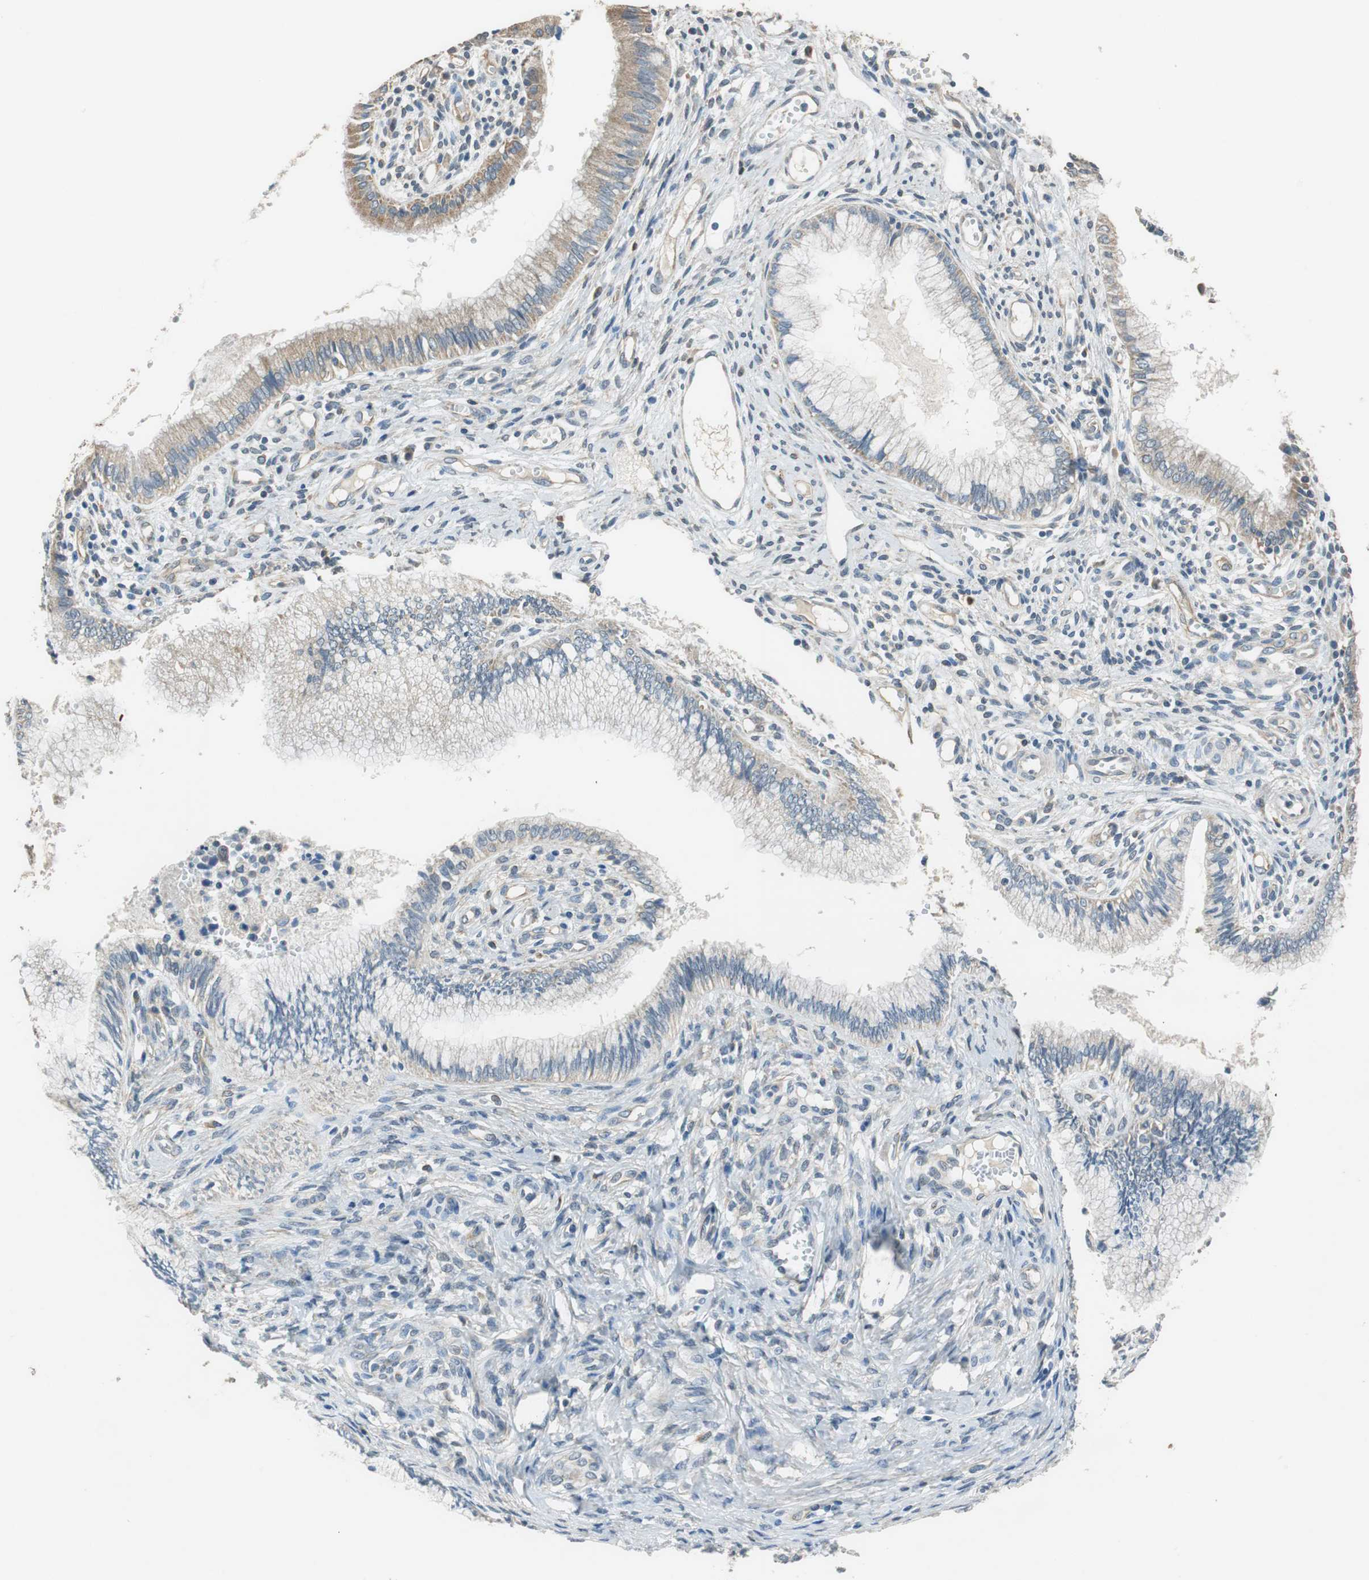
{"staining": {"intensity": "moderate", "quantity": "25%-75%", "location": "cytoplasmic/membranous"}, "tissue": "cervical cancer", "cell_type": "Tumor cells", "image_type": "cancer", "snomed": [{"axis": "morphology", "description": "Adenocarcinoma, NOS"}, {"axis": "topography", "description": "Cervix"}], "caption": "Human cervical cancer (adenocarcinoma) stained with a brown dye demonstrates moderate cytoplasmic/membranous positive expression in about 25%-75% of tumor cells.", "gene": "ALDH4A1", "patient": {"sex": "female", "age": 36}}